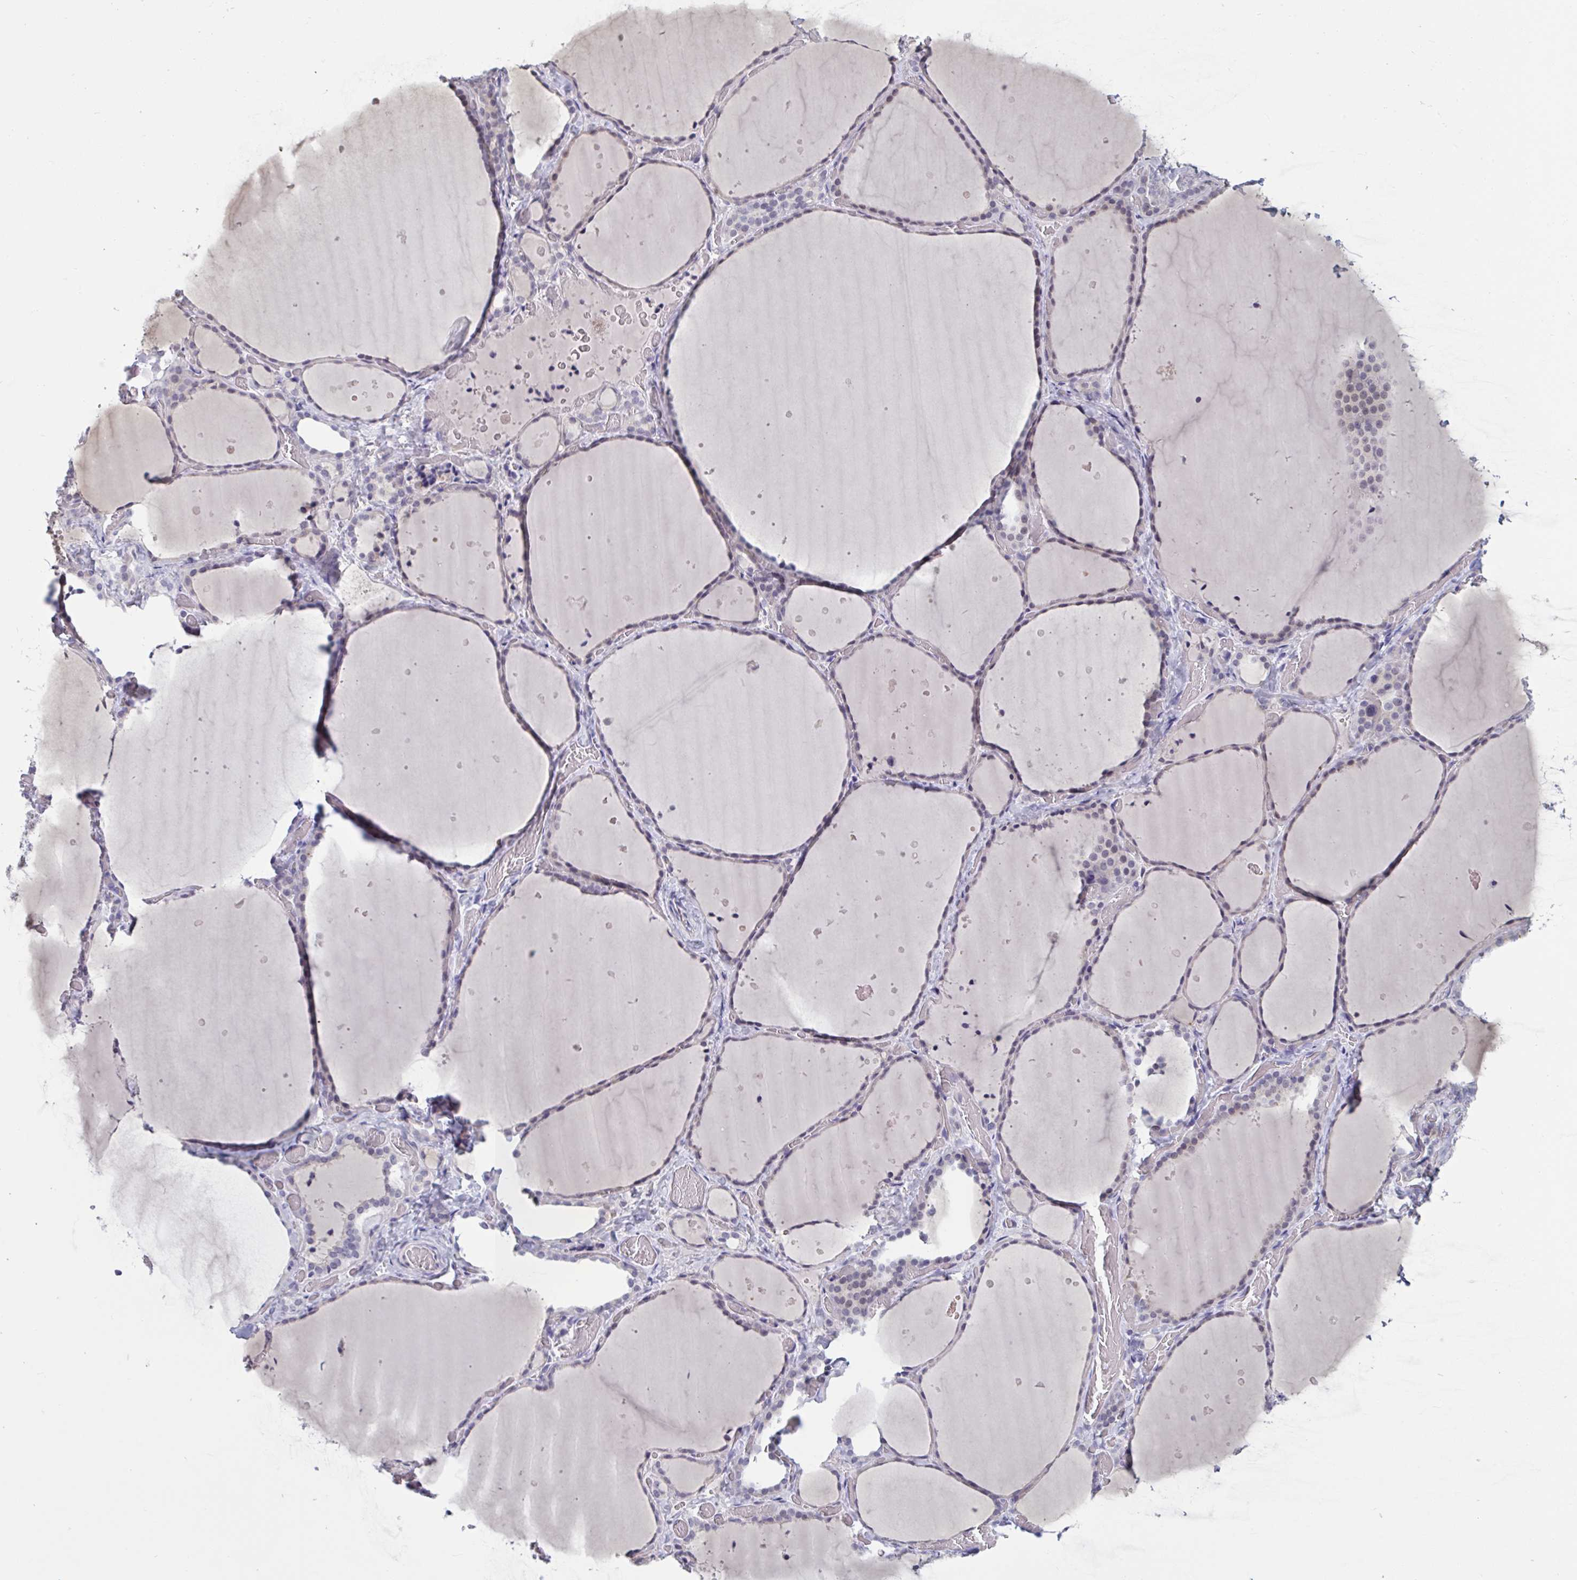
{"staining": {"intensity": "moderate", "quantity": "<25%", "location": "cytoplasmic/membranous"}, "tissue": "thyroid gland", "cell_type": "Glandular cells", "image_type": "normal", "snomed": [{"axis": "morphology", "description": "Normal tissue, NOS"}, {"axis": "topography", "description": "Thyroid gland"}], "caption": "Thyroid gland was stained to show a protein in brown. There is low levels of moderate cytoplasmic/membranous staining in approximately <25% of glandular cells.", "gene": "TCEAL8", "patient": {"sex": "female", "age": 36}}